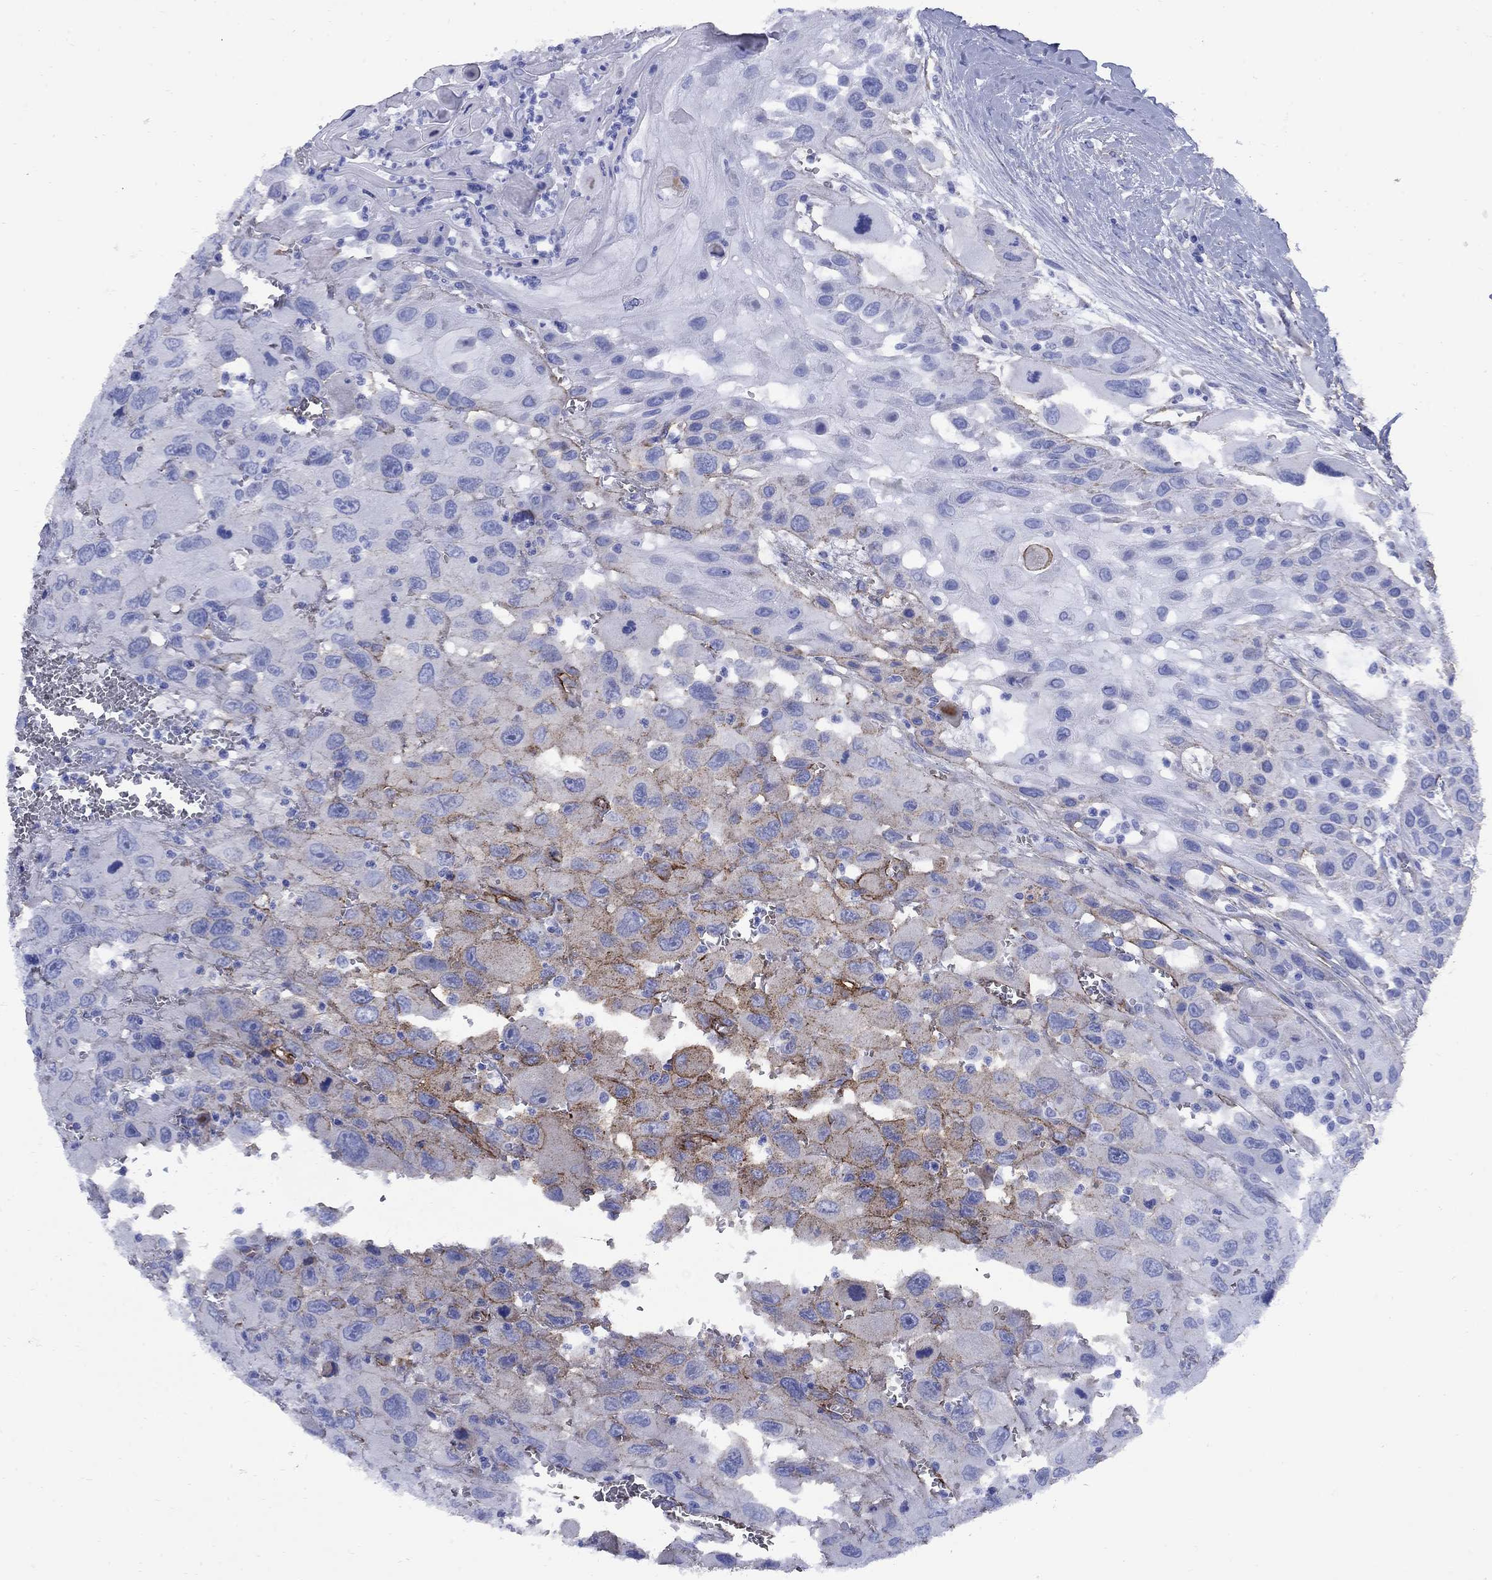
{"staining": {"intensity": "weak", "quantity": "<25%", "location": "cytoplasmic/membranous"}, "tissue": "head and neck cancer", "cell_type": "Tumor cells", "image_type": "cancer", "snomed": [{"axis": "morphology", "description": "Squamous cell carcinoma, NOS"}, {"axis": "morphology", "description": "Squamous cell carcinoma, metastatic, NOS"}, {"axis": "topography", "description": "Oral tissue"}, {"axis": "topography", "description": "Head-Neck"}], "caption": "This photomicrograph is of head and neck cancer stained with IHC to label a protein in brown with the nuclei are counter-stained blue. There is no staining in tumor cells.", "gene": "VTN", "patient": {"sex": "female", "age": 85}}